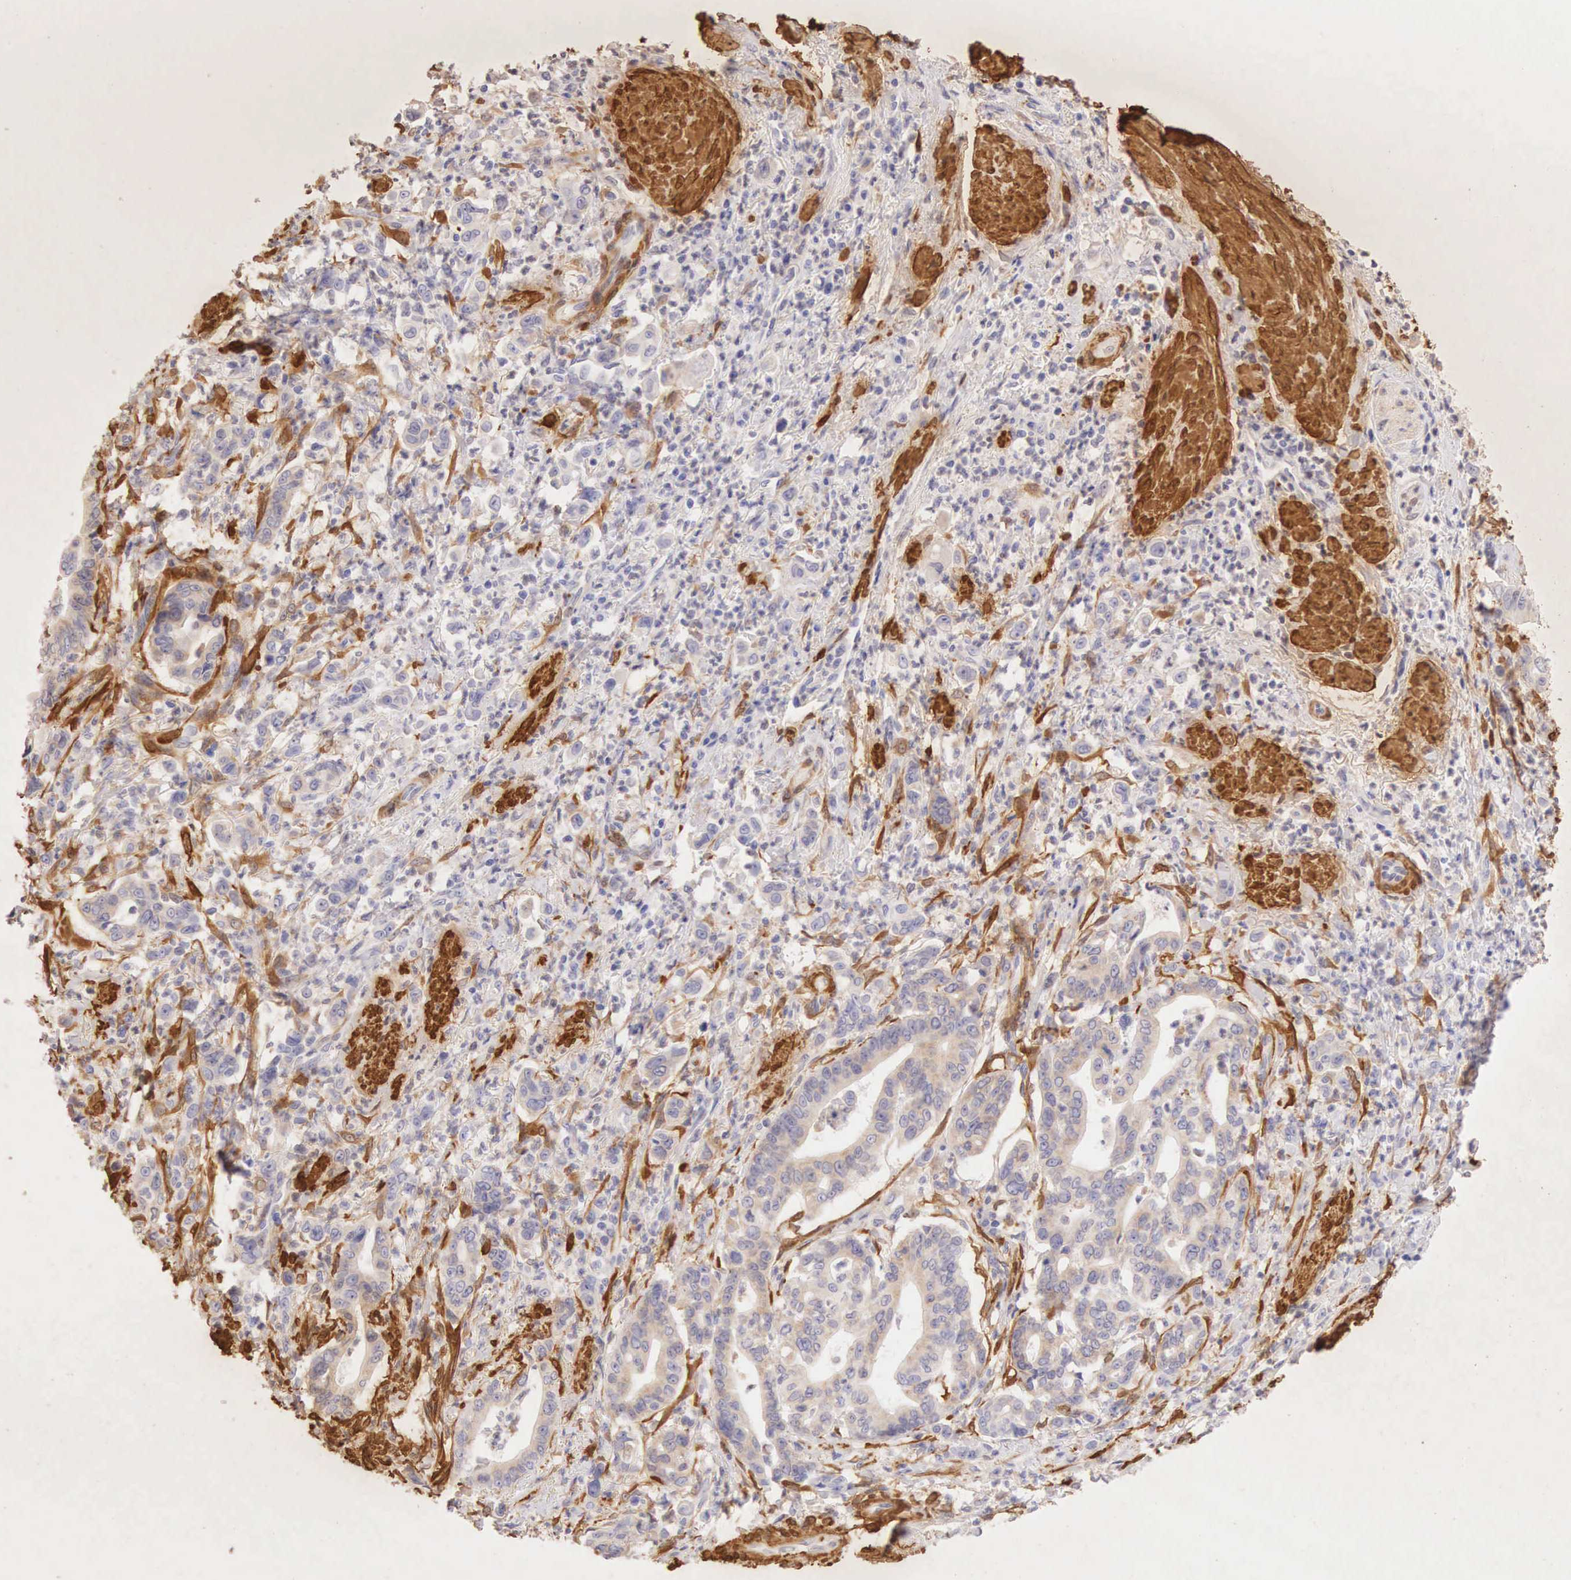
{"staining": {"intensity": "weak", "quantity": "<25%", "location": "cytoplasmic/membranous"}, "tissue": "stomach cancer", "cell_type": "Tumor cells", "image_type": "cancer", "snomed": [{"axis": "morphology", "description": "Adenocarcinoma, NOS"}, {"axis": "topography", "description": "Stomach"}], "caption": "High magnification brightfield microscopy of stomach cancer (adenocarcinoma) stained with DAB (3,3'-diaminobenzidine) (brown) and counterstained with hematoxylin (blue): tumor cells show no significant staining.", "gene": "CNN1", "patient": {"sex": "female", "age": 76}}